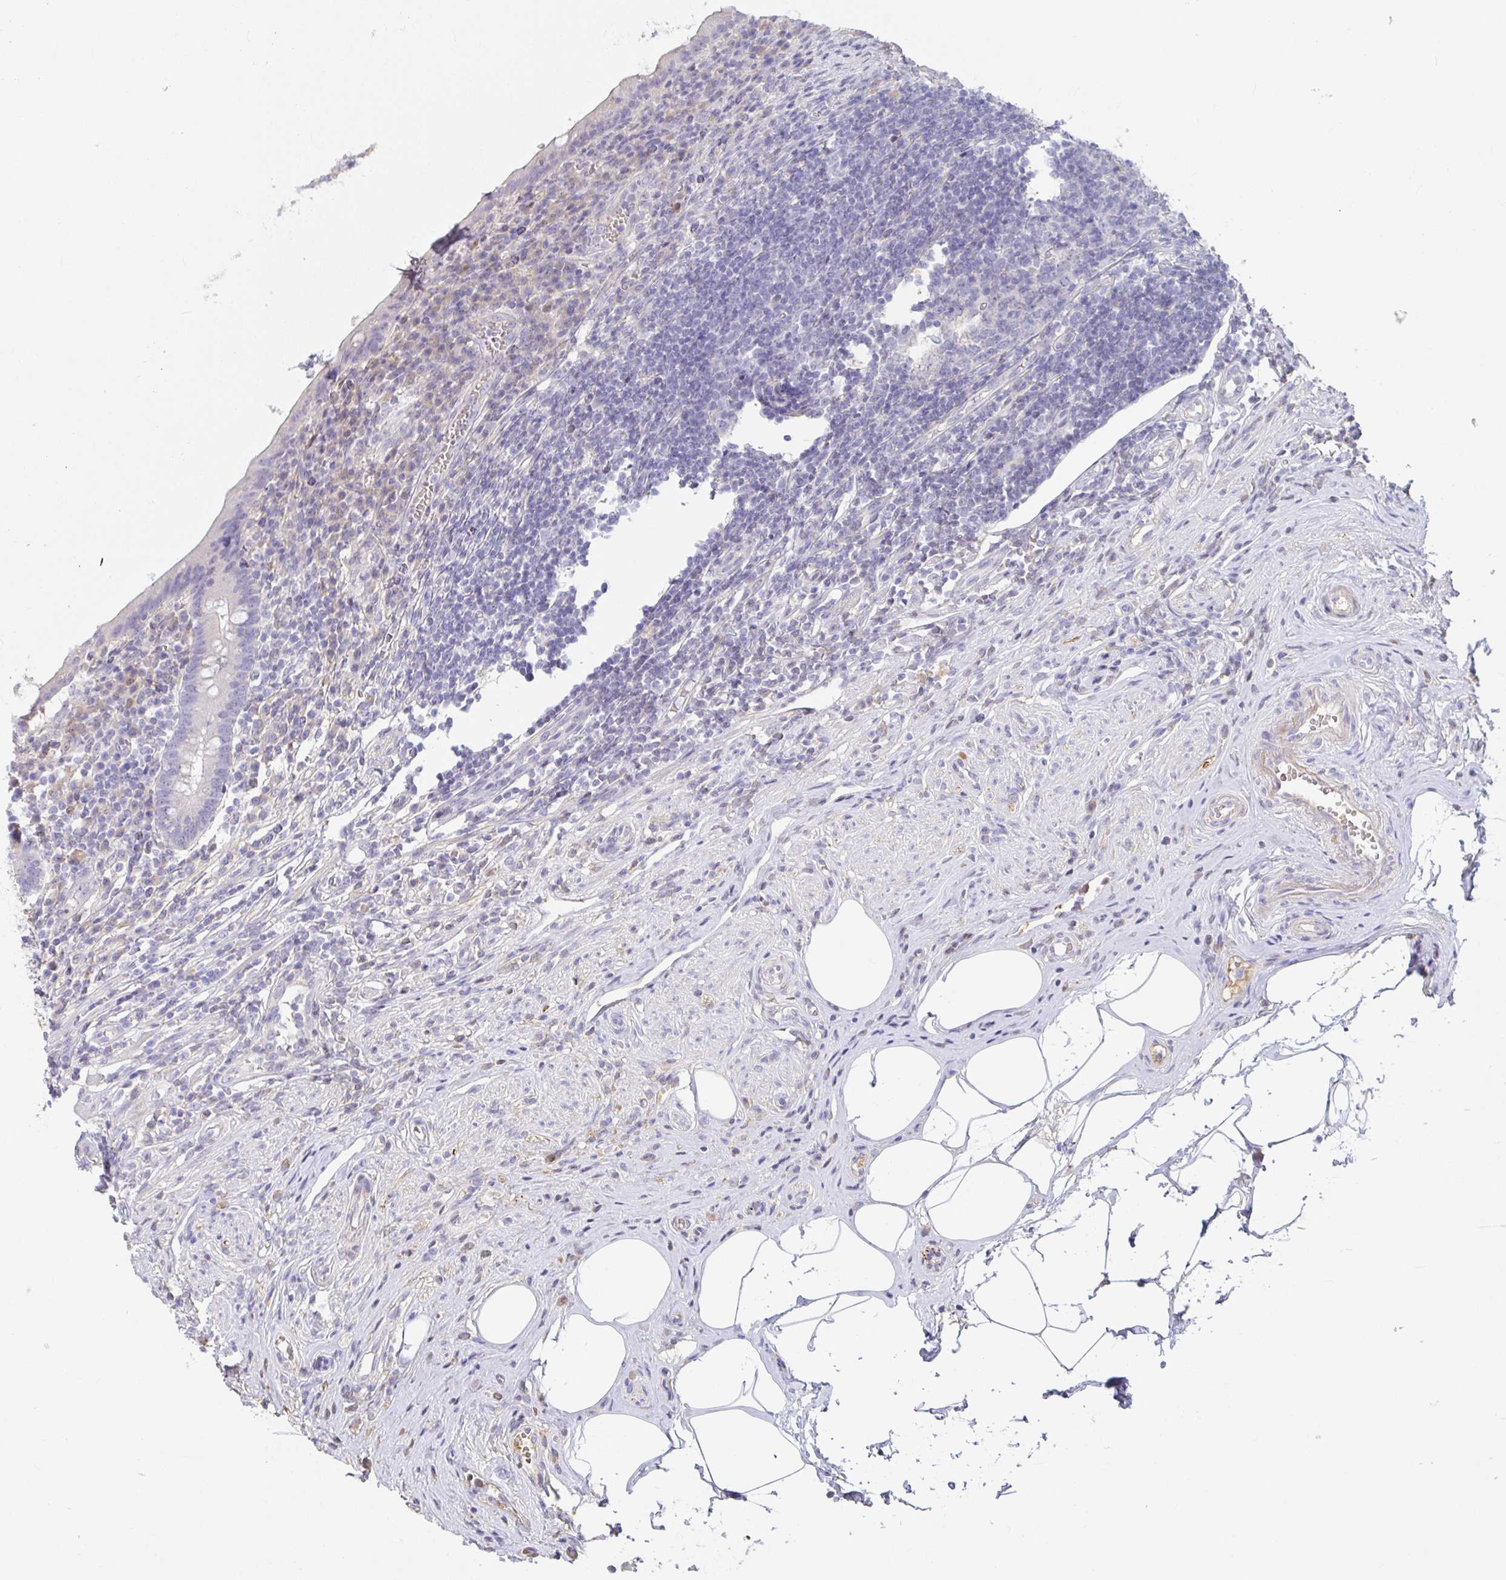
{"staining": {"intensity": "weak", "quantity": "<25%", "location": "cytoplasmic/membranous"}, "tissue": "appendix", "cell_type": "Glandular cells", "image_type": "normal", "snomed": [{"axis": "morphology", "description": "Normal tissue, NOS"}, {"axis": "topography", "description": "Appendix"}], "caption": "Protein analysis of normal appendix demonstrates no significant positivity in glandular cells.", "gene": "ANO5", "patient": {"sex": "female", "age": 56}}